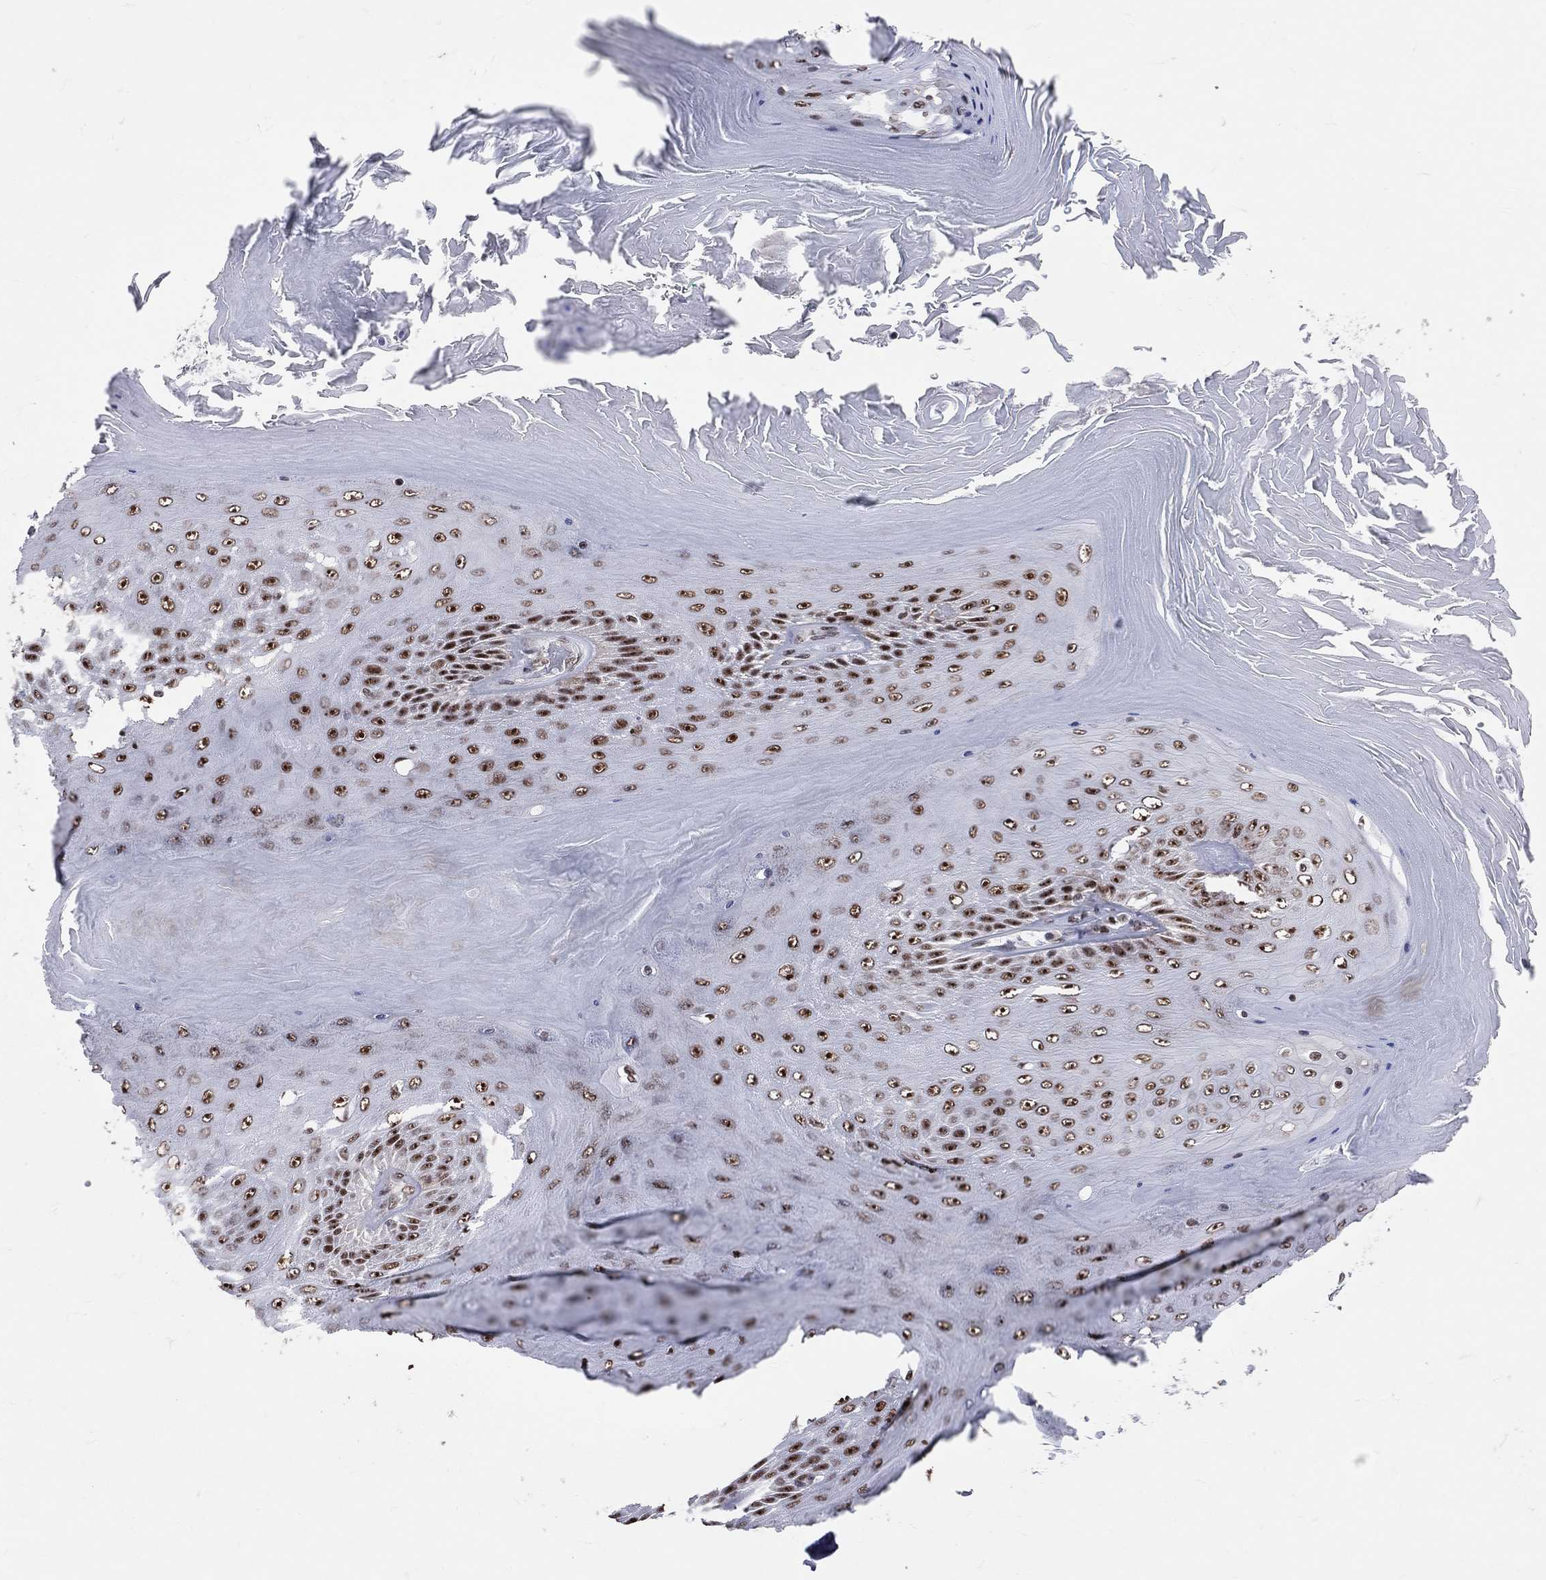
{"staining": {"intensity": "strong", "quantity": "25%-75%", "location": "nuclear"}, "tissue": "skin cancer", "cell_type": "Tumor cells", "image_type": "cancer", "snomed": [{"axis": "morphology", "description": "Squamous cell carcinoma, NOS"}, {"axis": "topography", "description": "Skin"}], "caption": "This photomicrograph displays skin cancer stained with immunohistochemistry to label a protein in brown. The nuclear of tumor cells show strong positivity for the protein. Nuclei are counter-stained blue.", "gene": "CDK7", "patient": {"sex": "male", "age": 62}}